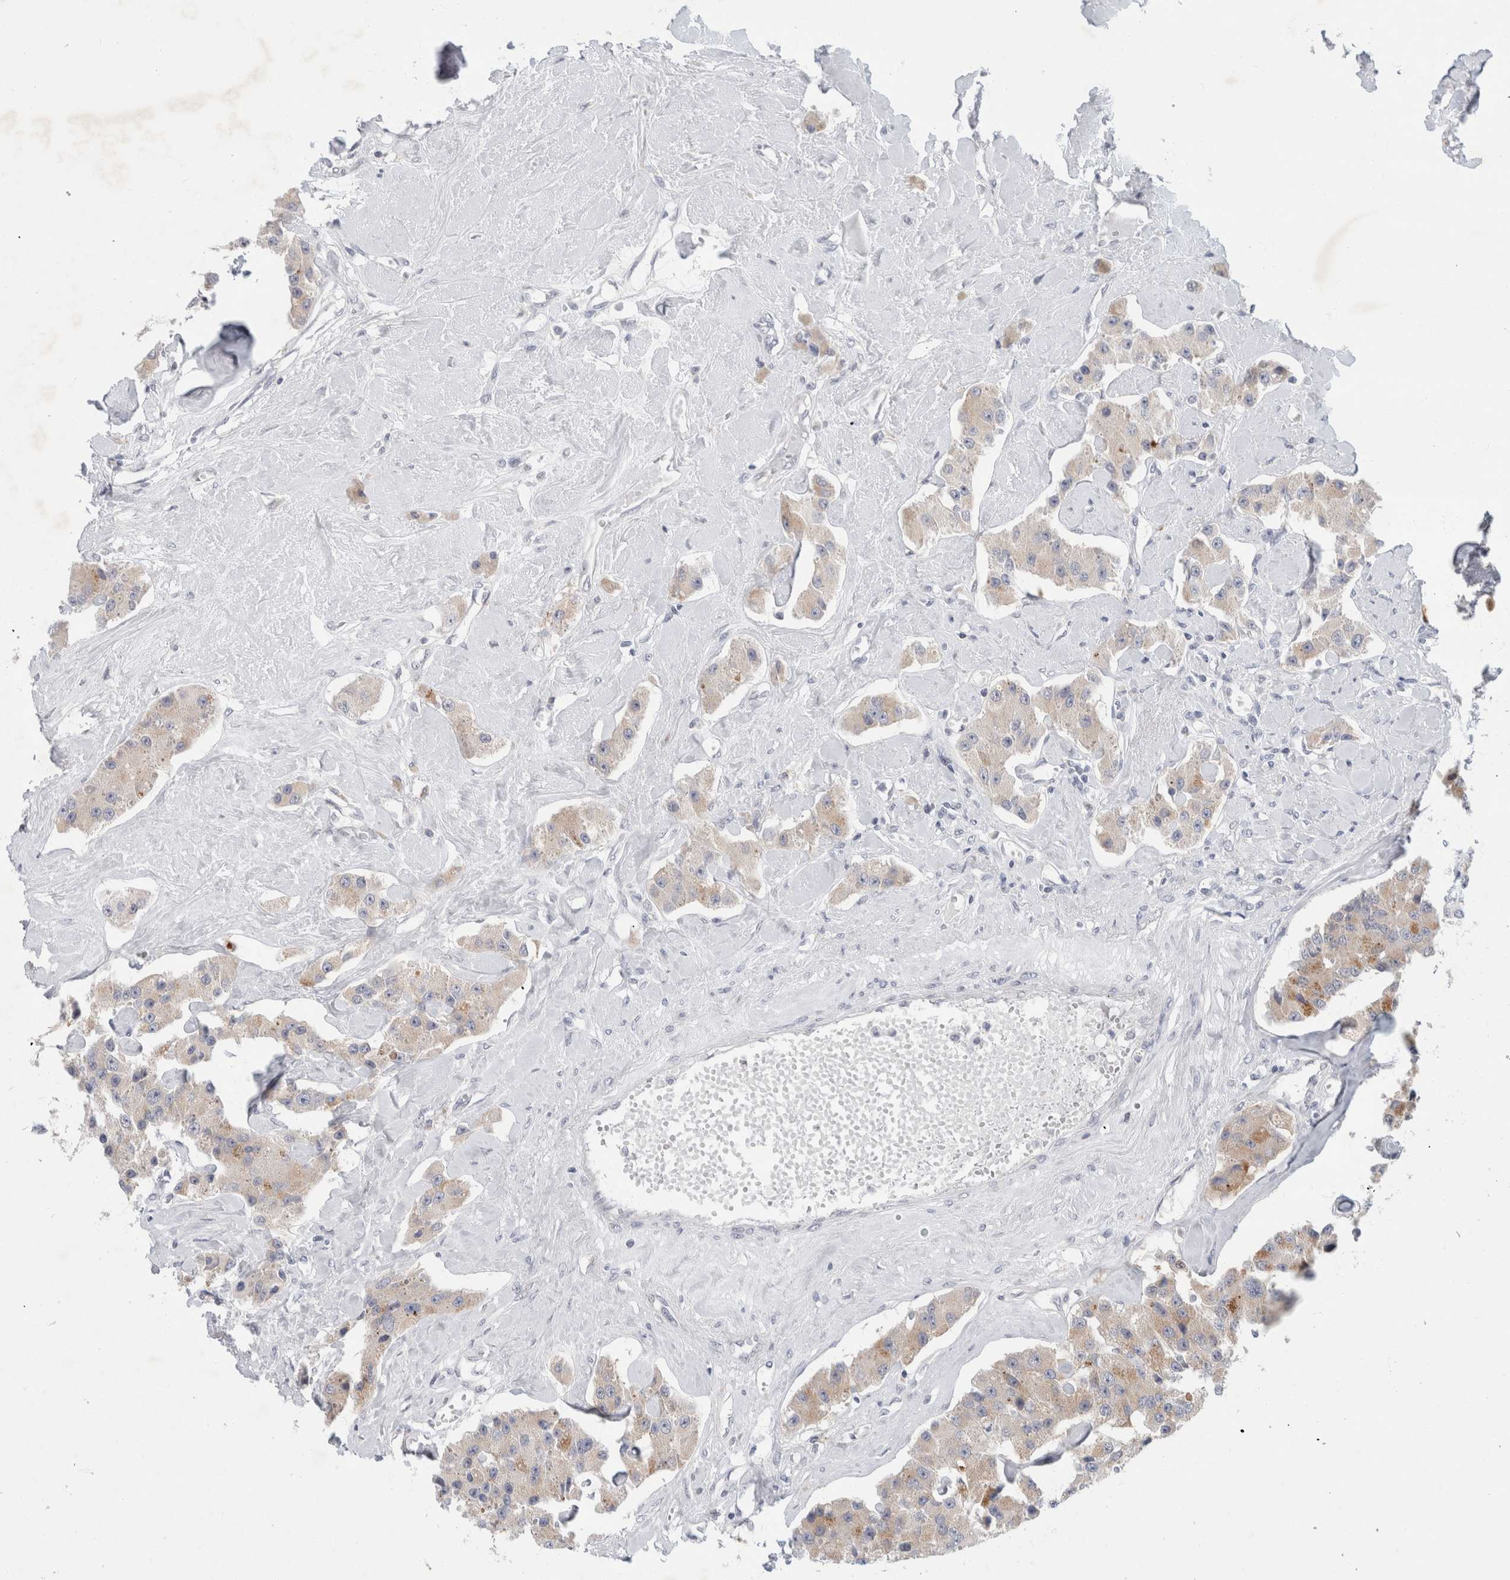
{"staining": {"intensity": "weak", "quantity": "<25%", "location": "cytoplasmic/membranous"}, "tissue": "carcinoid", "cell_type": "Tumor cells", "image_type": "cancer", "snomed": [{"axis": "morphology", "description": "Carcinoid, malignant, NOS"}, {"axis": "topography", "description": "Pancreas"}], "caption": "Immunohistochemistry photomicrograph of neoplastic tissue: carcinoid stained with DAB (3,3'-diaminobenzidine) displays no significant protein positivity in tumor cells.", "gene": "NIPA1", "patient": {"sex": "male", "age": 41}}